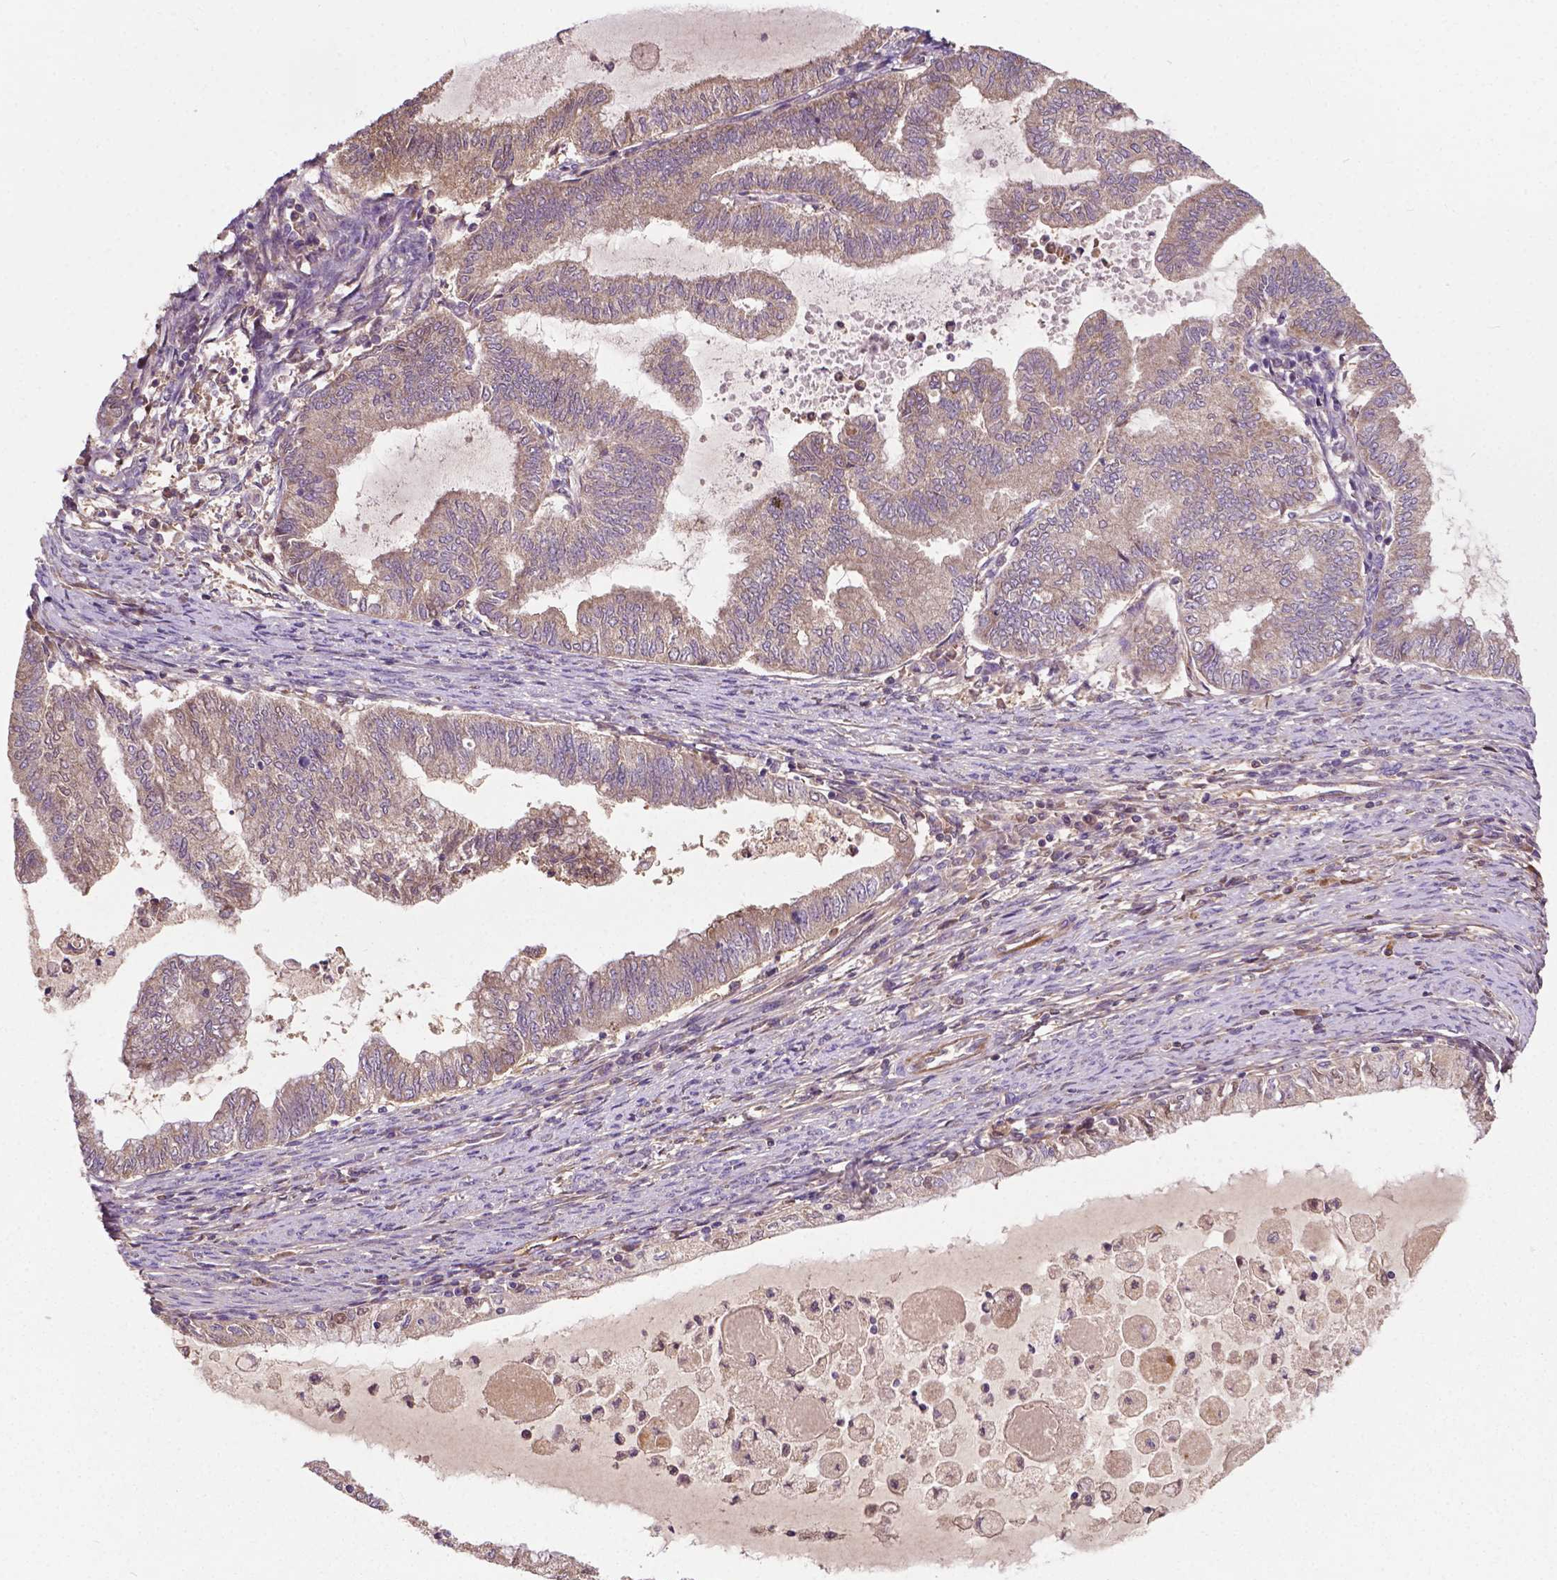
{"staining": {"intensity": "weak", "quantity": "25%-75%", "location": "cytoplasmic/membranous"}, "tissue": "endometrial cancer", "cell_type": "Tumor cells", "image_type": "cancer", "snomed": [{"axis": "morphology", "description": "Adenocarcinoma, NOS"}, {"axis": "topography", "description": "Endometrium"}], "caption": "The immunohistochemical stain labels weak cytoplasmic/membranous staining in tumor cells of endometrial cancer tissue.", "gene": "GJA9", "patient": {"sex": "female", "age": 79}}